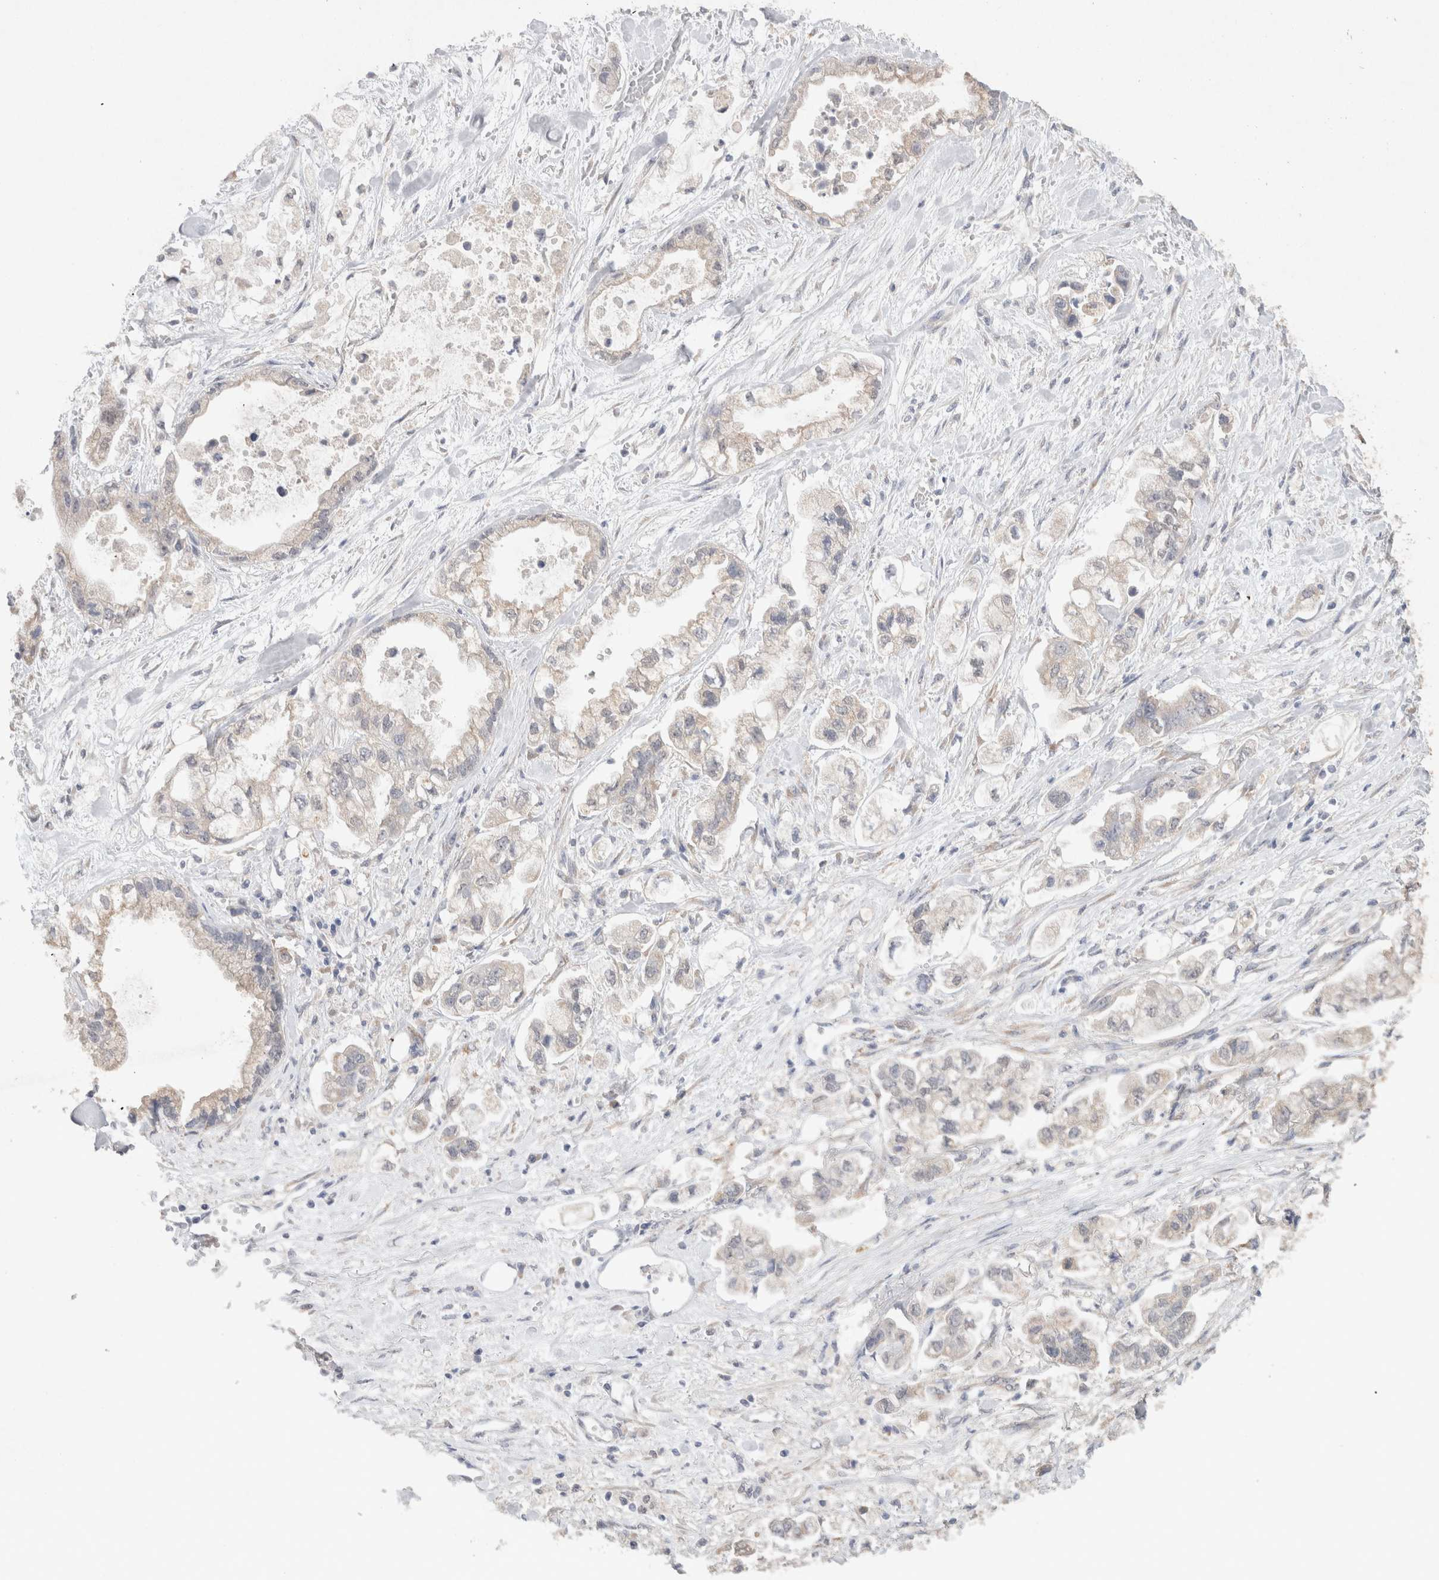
{"staining": {"intensity": "weak", "quantity": "25%-75%", "location": "cytoplasmic/membranous"}, "tissue": "stomach cancer", "cell_type": "Tumor cells", "image_type": "cancer", "snomed": [{"axis": "morphology", "description": "Normal tissue, NOS"}, {"axis": "morphology", "description": "Adenocarcinoma, NOS"}, {"axis": "topography", "description": "Stomach"}], "caption": "Immunohistochemical staining of human stomach cancer demonstrates low levels of weak cytoplasmic/membranous protein staining in about 25%-75% of tumor cells.", "gene": "RAB14", "patient": {"sex": "male", "age": 62}}